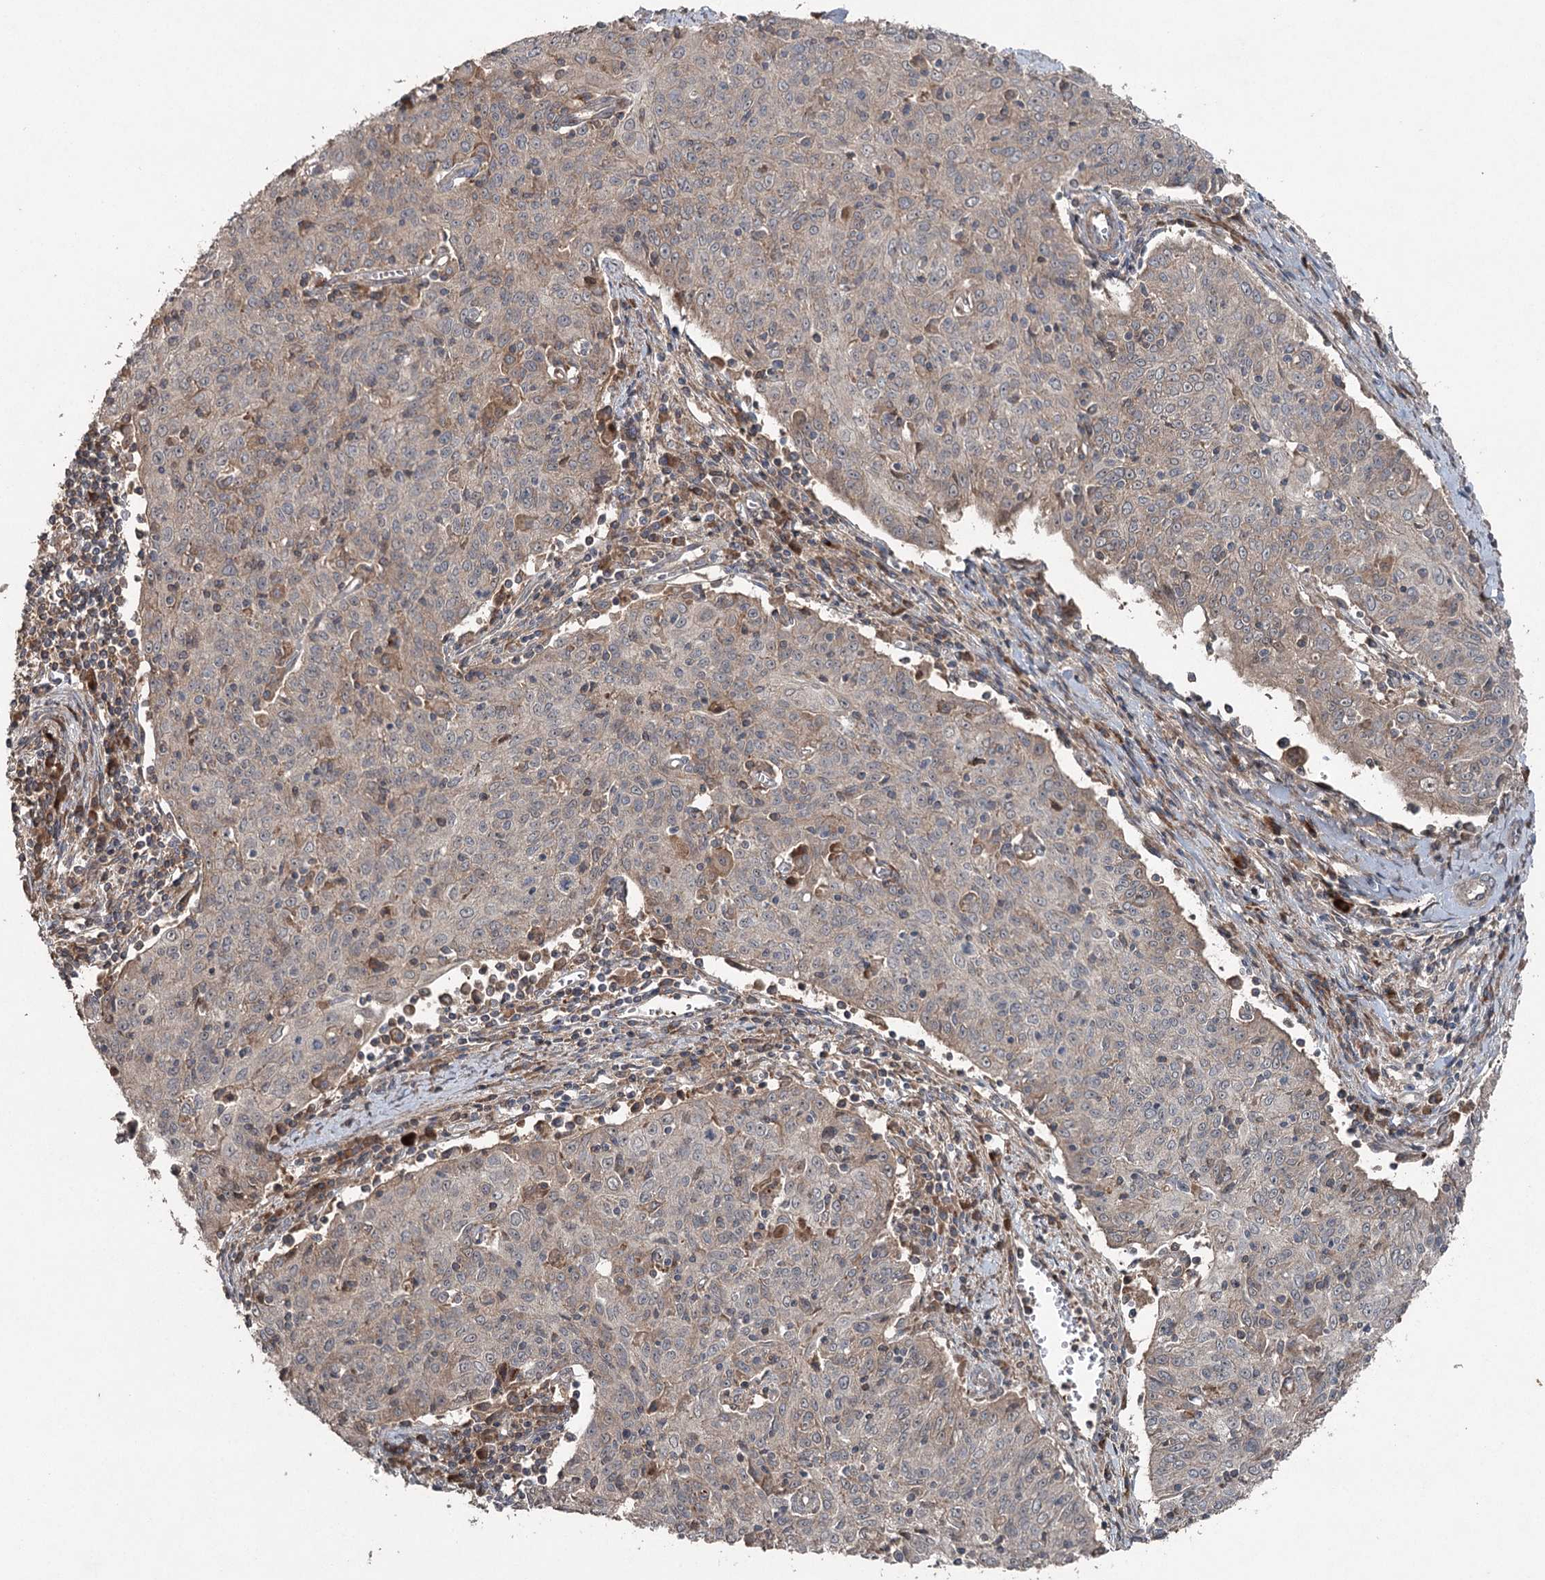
{"staining": {"intensity": "weak", "quantity": "<25%", "location": "cytoplasmic/membranous"}, "tissue": "cervical cancer", "cell_type": "Tumor cells", "image_type": "cancer", "snomed": [{"axis": "morphology", "description": "Squamous cell carcinoma, NOS"}, {"axis": "topography", "description": "Cervix"}], "caption": "High magnification brightfield microscopy of squamous cell carcinoma (cervical) stained with DAB (brown) and counterstained with hematoxylin (blue): tumor cells show no significant positivity.", "gene": "MAPK8IP2", "patient": {"sex": "female", "age": 48}}